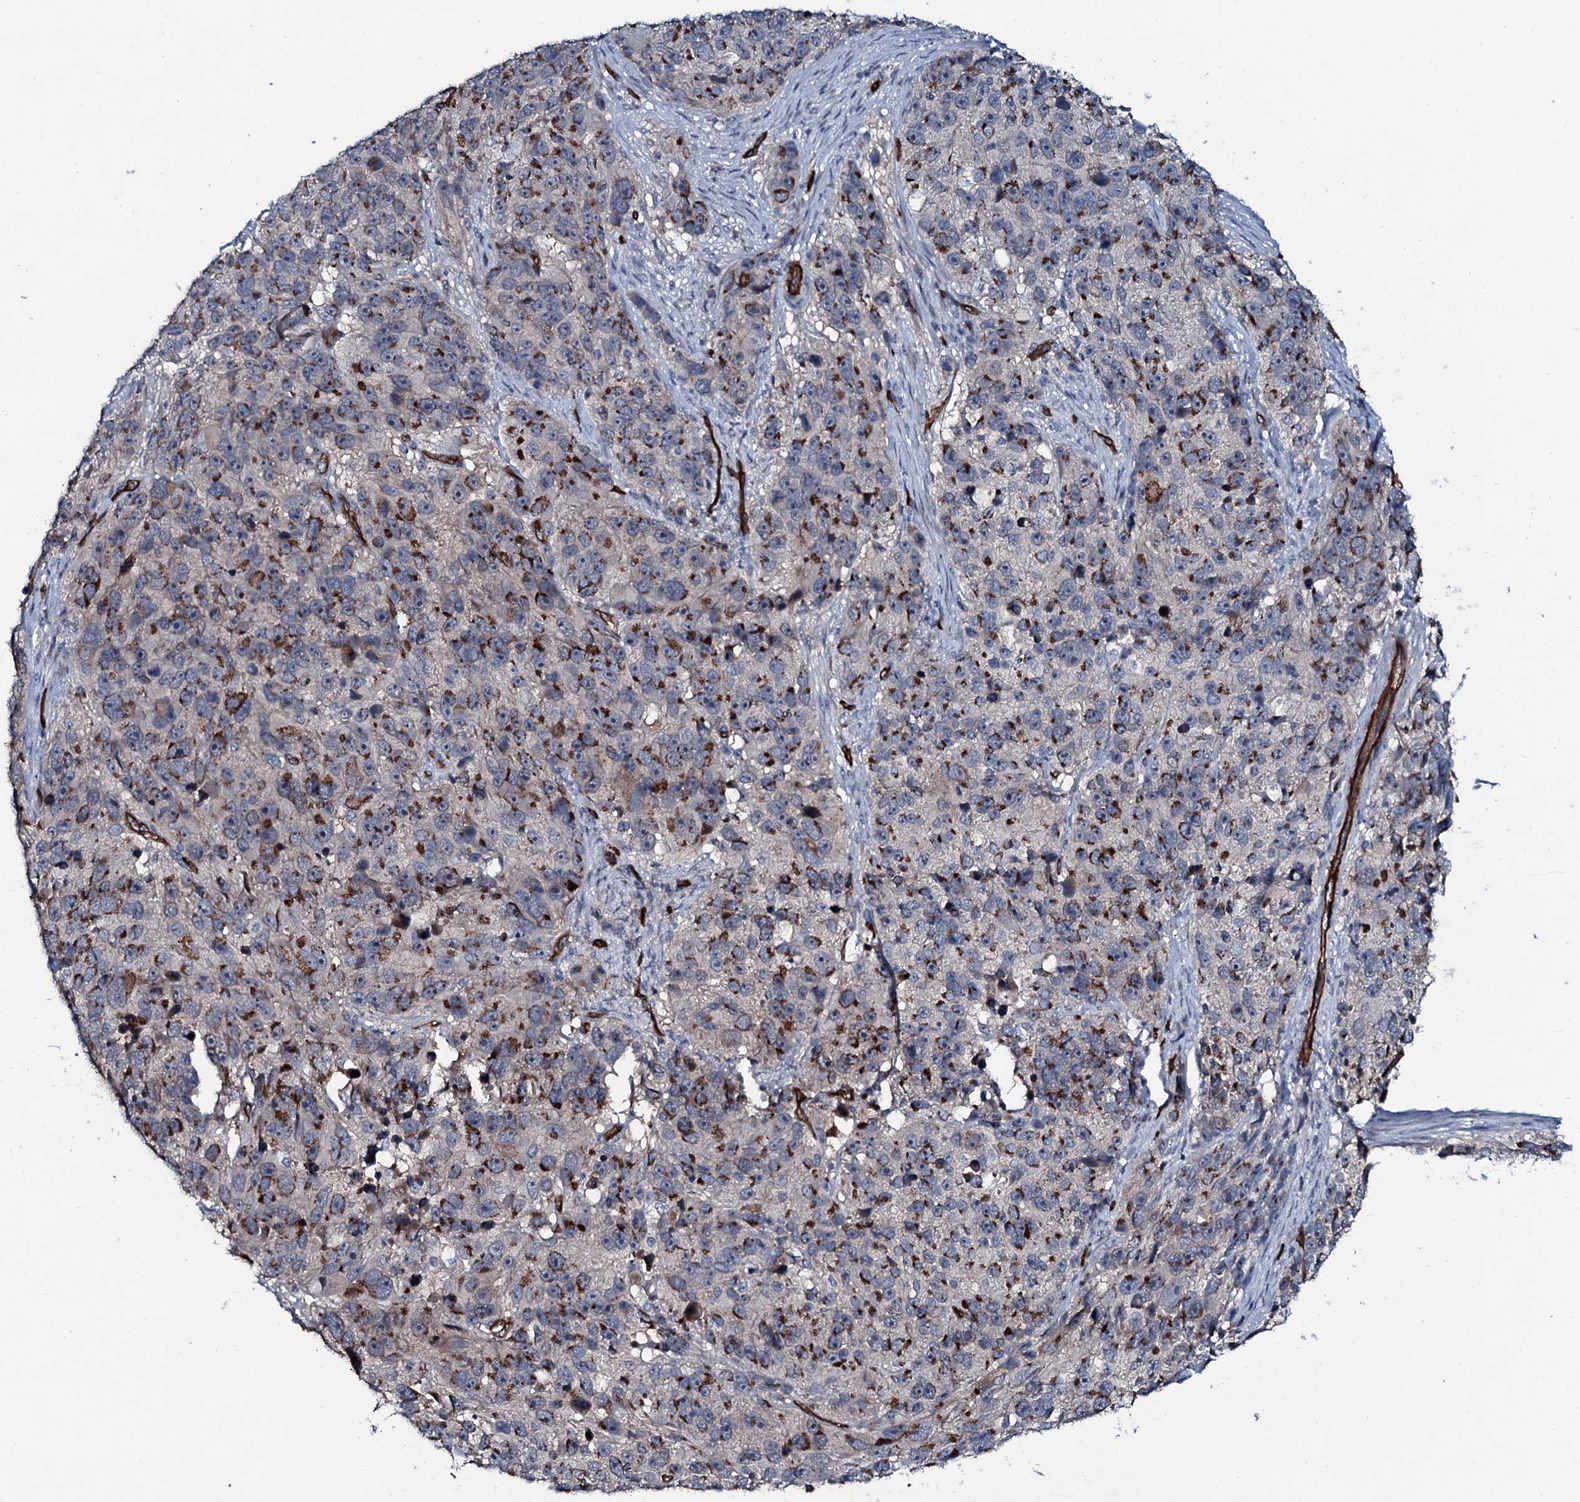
{"staining": {"intensity": "strong", "quantity": "25%-75%", "location": "cytoplasmic/membranous"}, "tissue": "melanoma", "cell_type": "Tumor cells", "image_type": "cancer", "snomed": [{"axis": "morphology", "description": "Malignant melanoma, NOS"}, {"axis": "topography", "description": "Skin"}], "caption": "Protein expression analysis of melanoma displays strong cytoplasmic/membranous expression in approximately 25%-75% of tumor cells. The staining was performed using DAB (3,3'-diaminobenzidine) to visualize the protein expression in brown, while the nuclei were stained in blue with hematoxylin (Magnification: 20x).", "gene": "CLEC14A", "patient": {"sex": "male", "age": 84}}